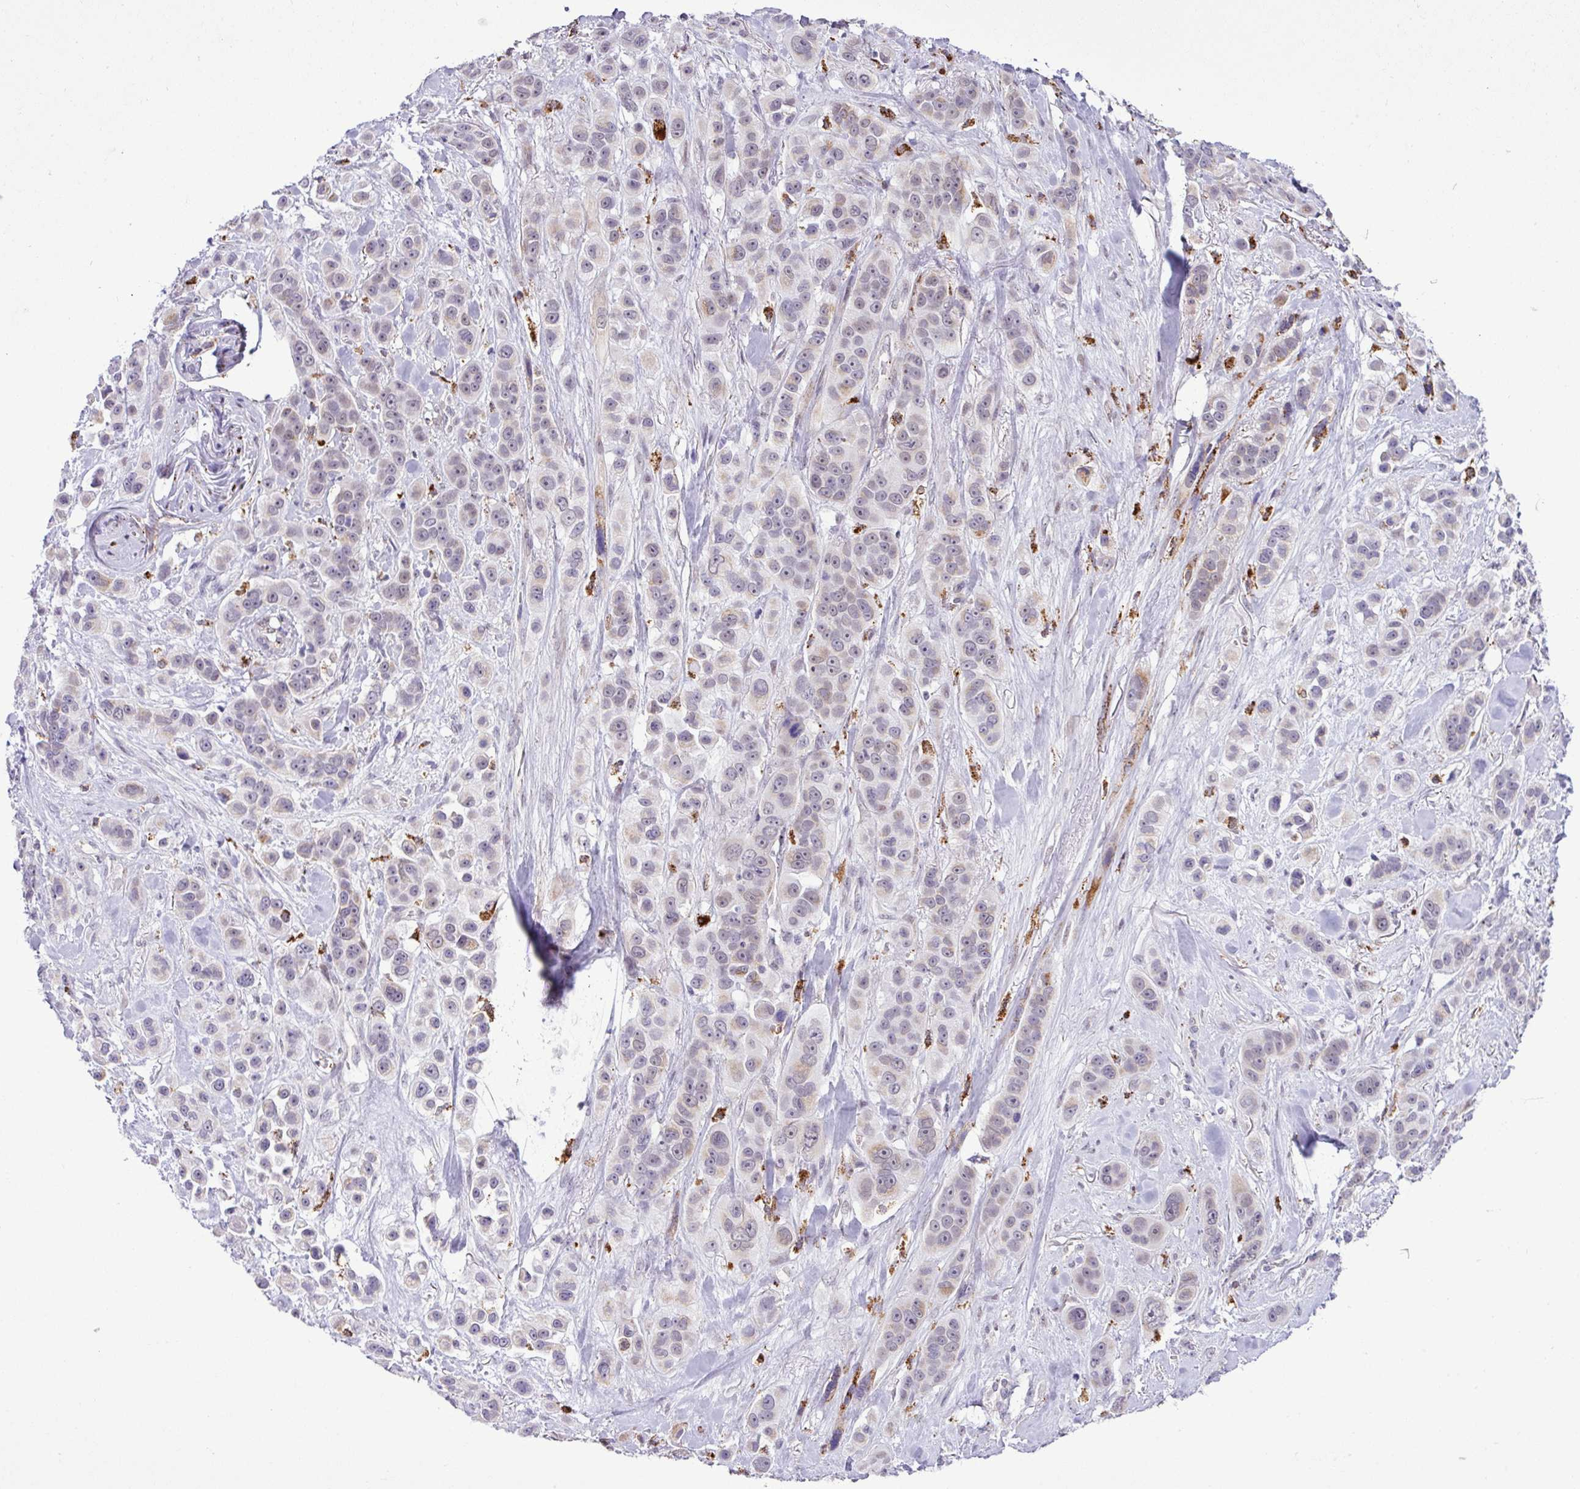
{"staining": {"intensity": "weak", "quantity": "<25%", "location": "cytoplasmic/membranous"}, "tissue": "skin cancer", "cell_type": "Tumor cells", "image_type": "cancer", "snomed": [{"axis": "morphology", "description": "Squamous cell carcinoma, NOS"}, {"axis": "topography", "description": "Skin"}], "caption": "The photomicrograph reveals no staining of tumor cells in skin squamous cell carcinoma.", "gene": "SGPP1", "patient": {"sex": "male", "age": 67}}